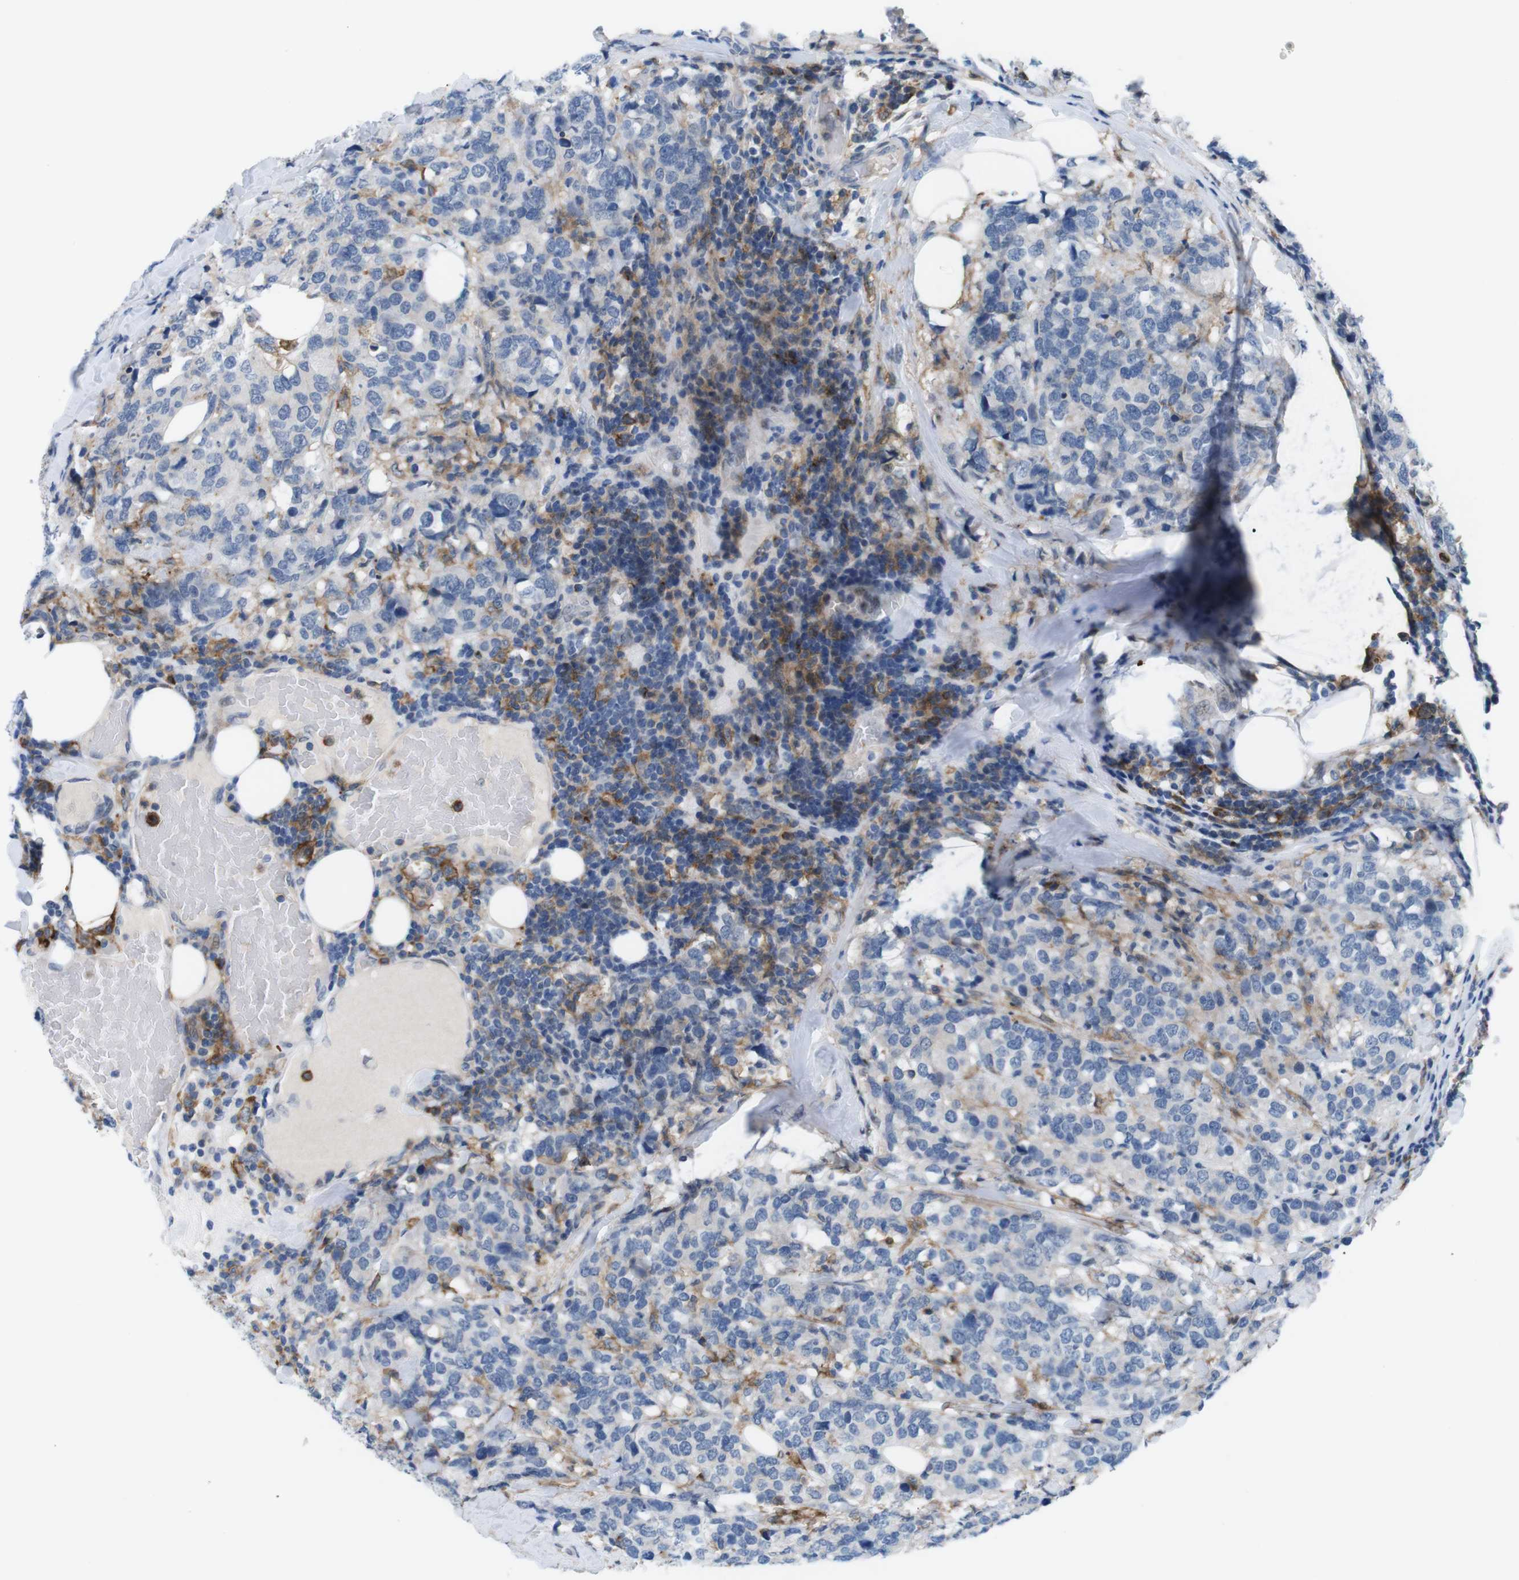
{"staining": {"intensity": "negative", "quantity": "none", "location": "none"}, "tissue": "breast cancer", "cell_type": "Tumor cells", "image_type": "cancer", "snomed": [{"axis": "morphology", "description": "Lobular carcinoma"}, {"axis": "topography", "description": "Breast"}], "caption": "Immunohistochemical staining of breast cancer (lobular carcinoma) exhibits no significant positivity in tumor cells.", "gene": "CD300C", "patient": {"sex": "female", "age": 59}}